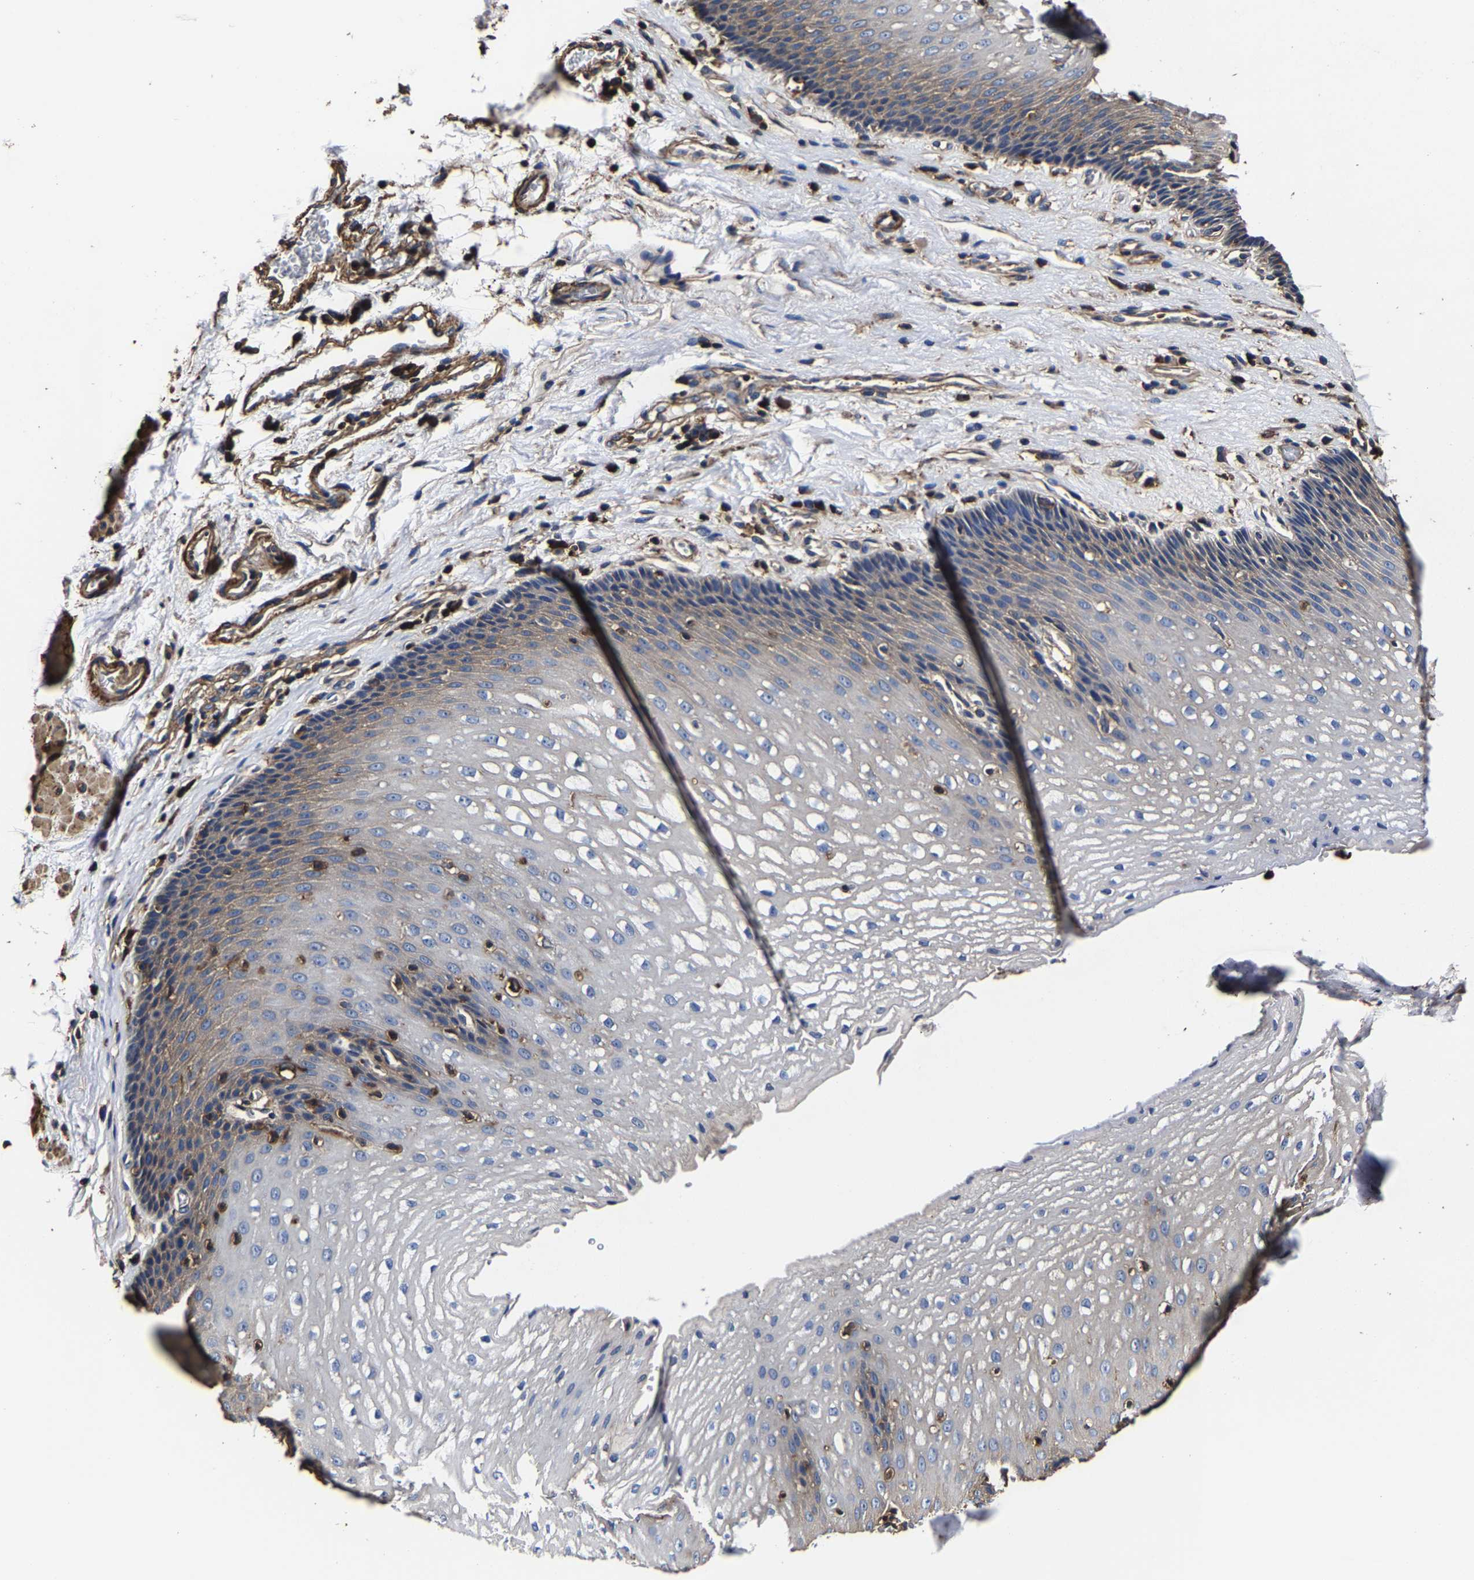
{"staining": {"intensity": "weak", "quantity": "25%-75%", "location": "cytoplasmic/membranous"}, "tissue": "esophagus", "cell_type": "Squamous epithelial cells", "image_type": "normal", "snomed": [{"axis": "morphology", "description": "Normal tissue, NOS"}, {"axis": "topography", "description": "Esophagus"}], "caption": "Immunohistochemistry (IHC) of normal human esophagus displays low levels of weak cytoplasmic/membranous expression in approximately 25%-75% of squamous epithelial cells.", "gene": "SSH3", "patient": {"sex": "male", "age": 48}}